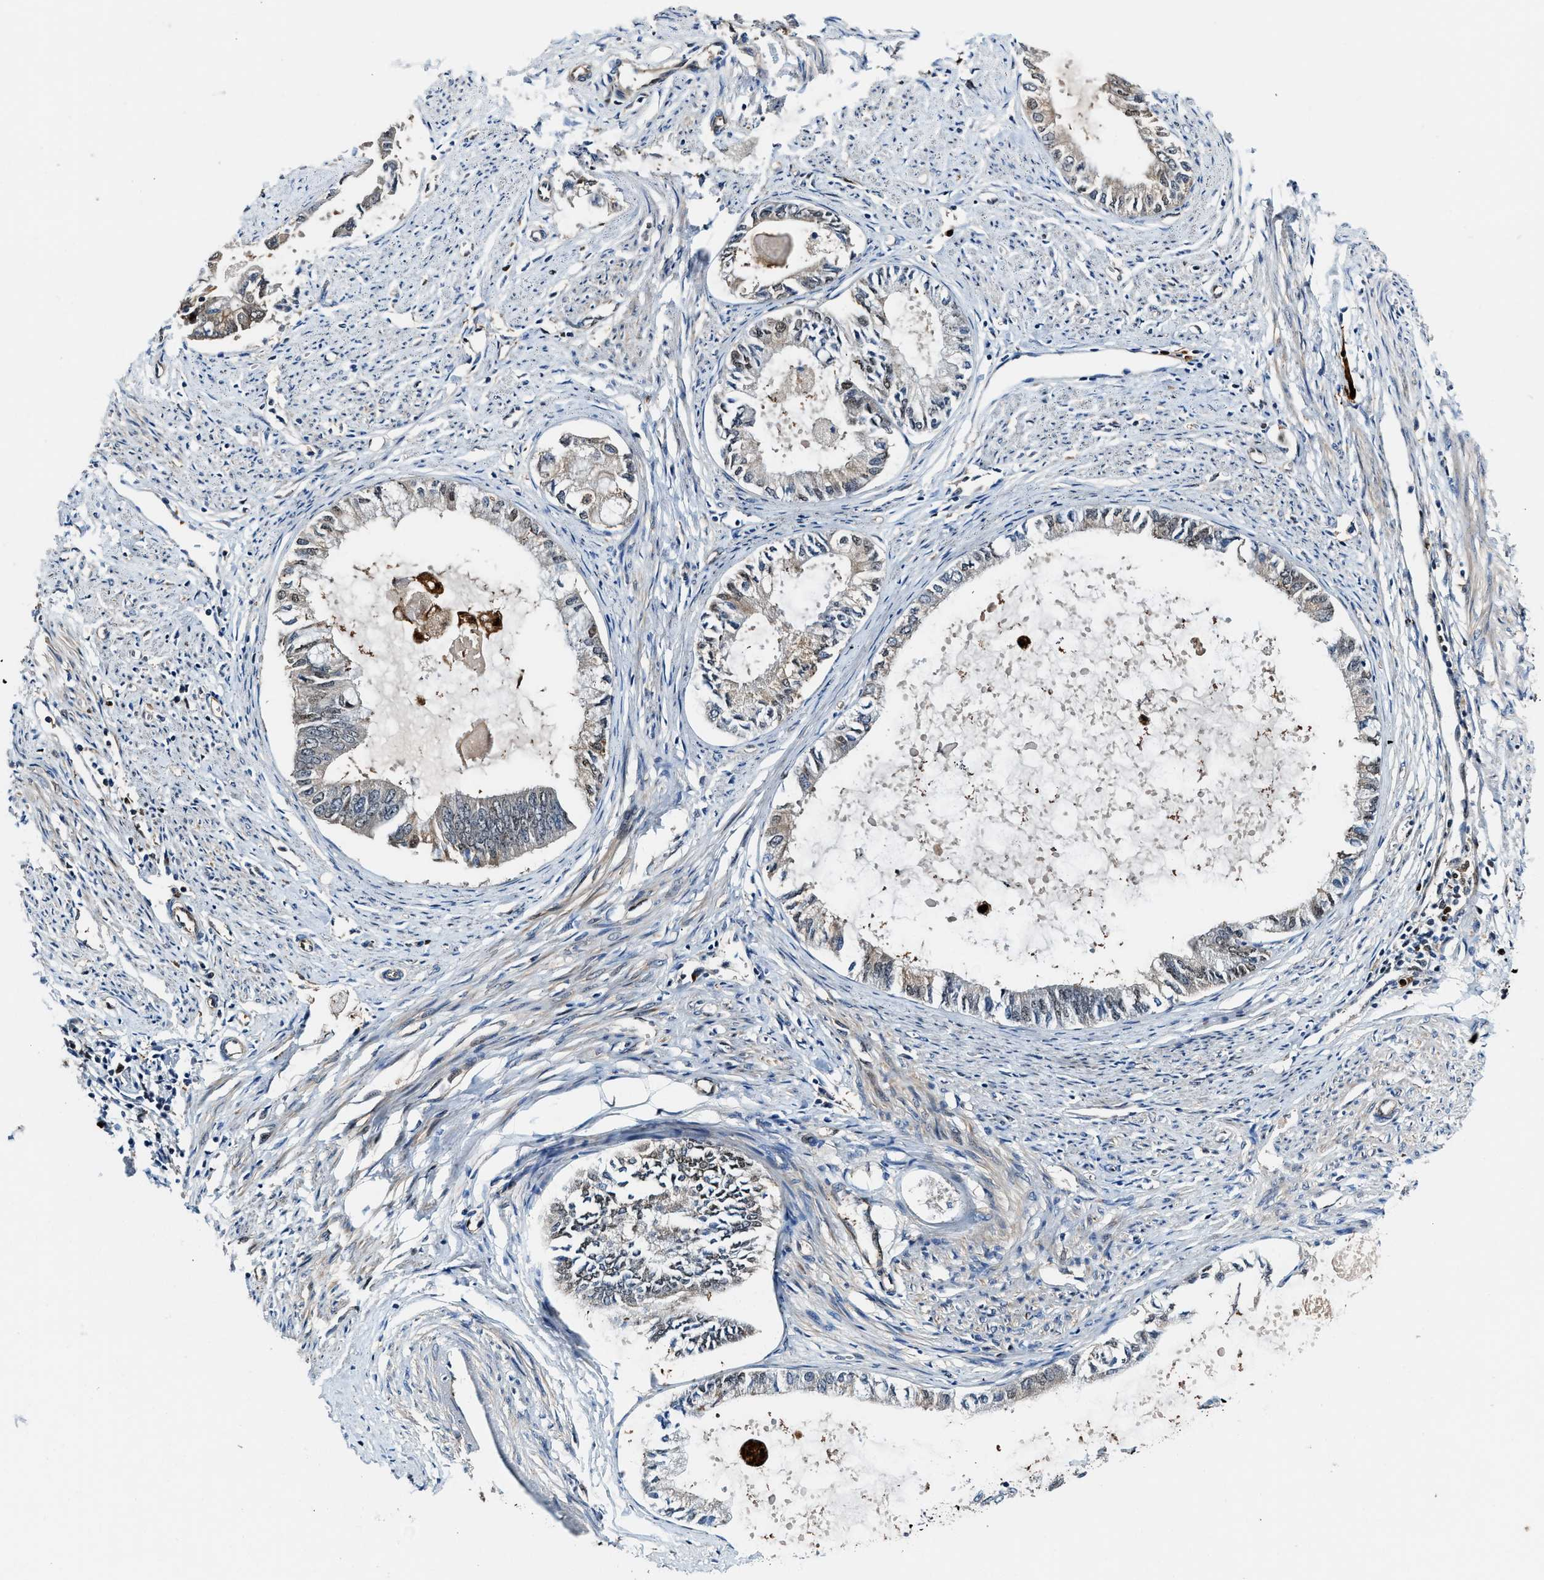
{"staining": {"intensity": "moderate", "quantity": "<25%", "location": "nuclear"}, "tissue": "endometrial cancer", "cell_type": "Tumor cells", "image_type": "cancer", "snomed": [{"axis": "morphology", "description": "Adenocarcinoma, NOS"}, {"axis": "topography", "description": "Endometrium"}], "caption": "High-power microscopy captured an immunohistochemistry histopathology image of endometrial cancer (adenocarcinoma), revealing moderate nuclear positivity in approximately <25% of tumor cells.", "gene": "LTA4H", "patient": {"sex": "female", "age": 86}}